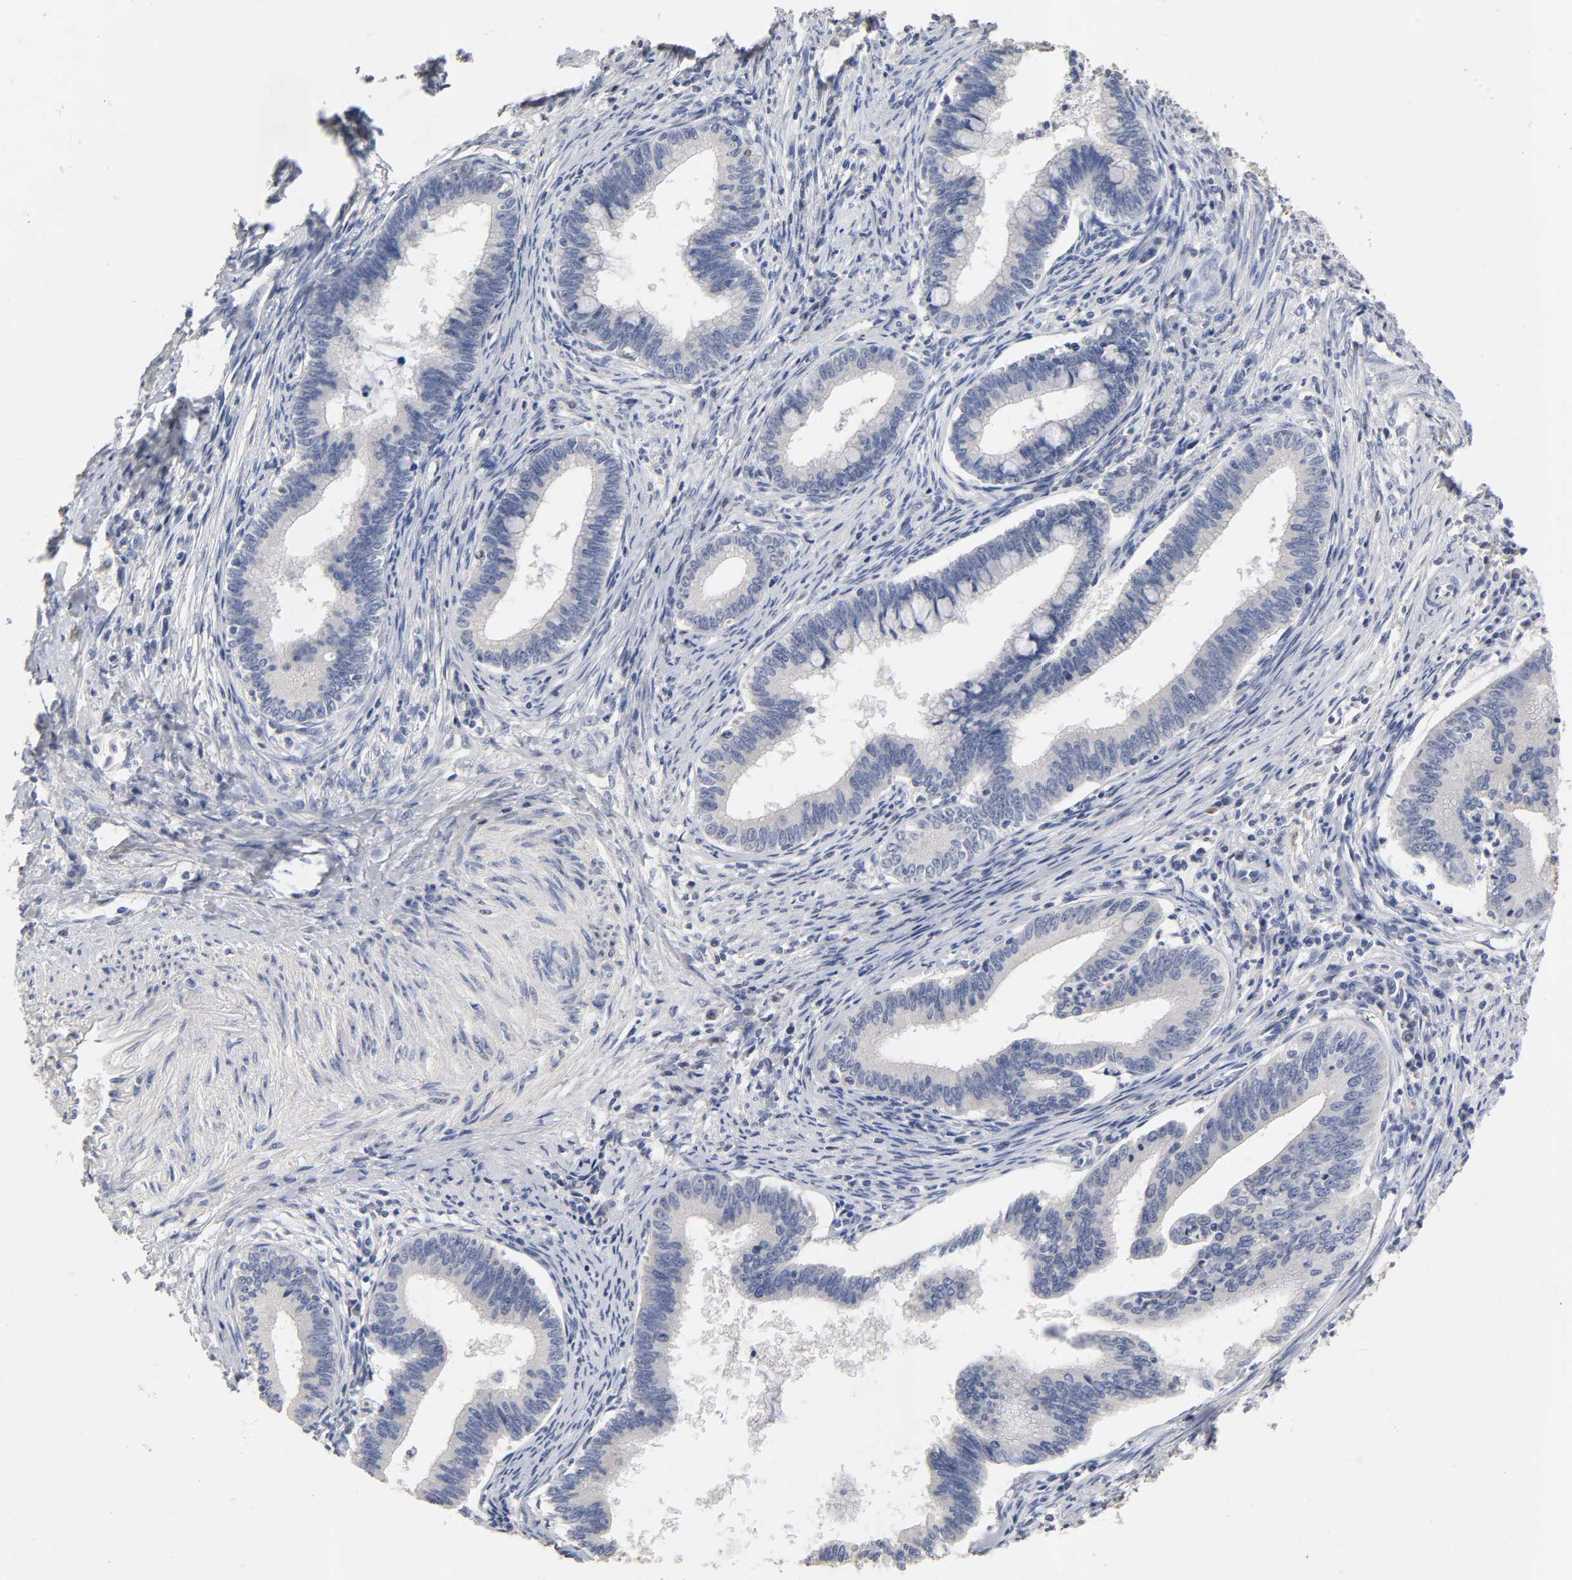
{"staining": {"intensity": "negative", "quantity": "none", "location": "none"}, "tissue": "cervical cancer", "cell_type": "Tumor cells", "image_type": "cancer", "snomed": [{"axis": "morphology", "description": "Adenocarcinoma, NOS"}, {"axis": "topography", "description": "Cervix"}], "caption": "This is an immunohistochemistry histopathology image of human cervical cancer. There is no staining in tumor cells.", "gene": "OVOL1", "patient": {"sex": "female", "age": 36}}